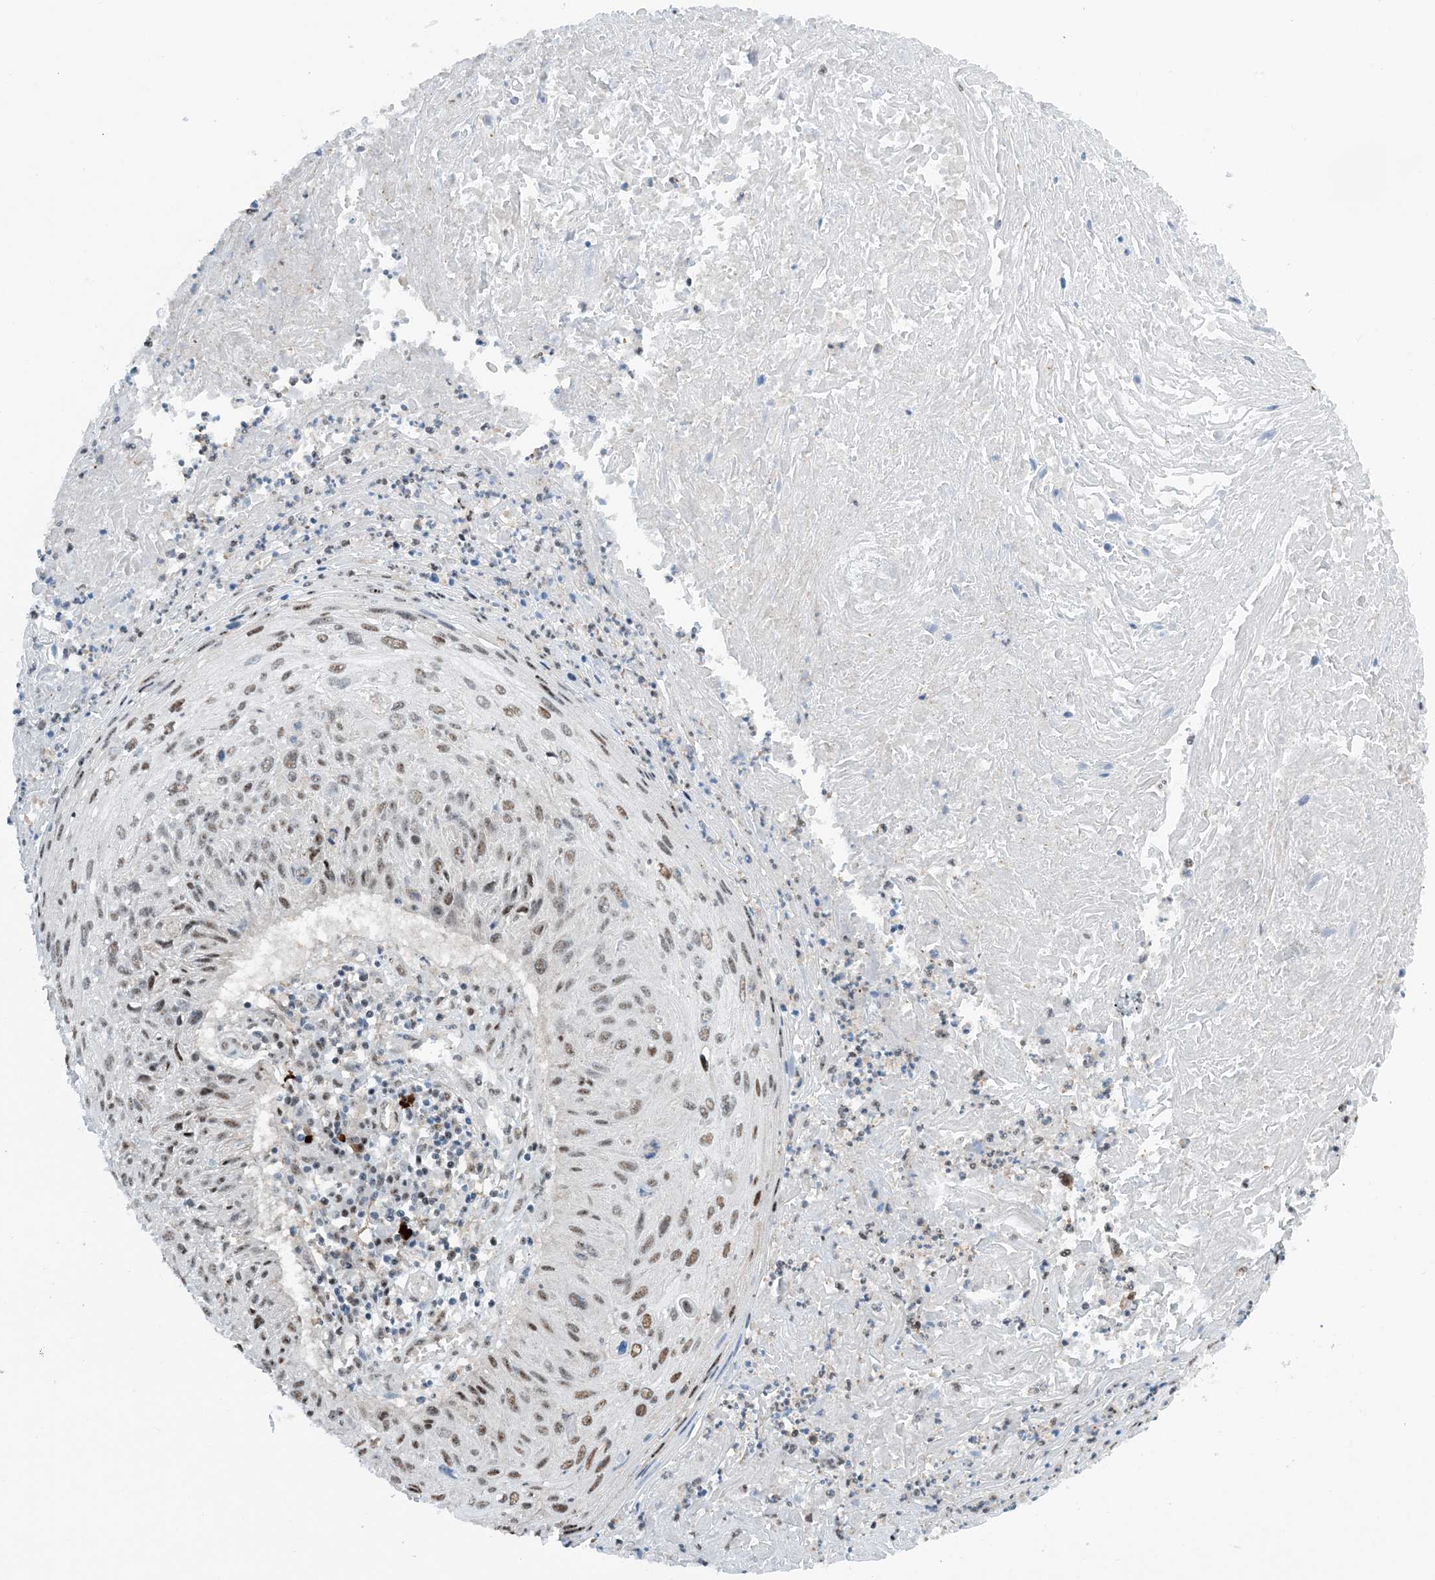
{"staining": {"intensity": "moderate", "quantity": ">75%", "location": "nuclear"}, "tissue": "cervical cancer", "cell_type": "Tumor cells", "image_type": "cancer", "snomed": [{"axis": "morphology", "description": "Squamous cell carcinoma, NOS"}, {"axis": "topography", "description": "Cervix"}], "caption": "Human cervical cancer (squamous cell carcinoma) stained with a protein marker exhibits moderate staining in tumor cells.", "gene": "HEMK1", "patient": {"sex": "female", "age": 51}}